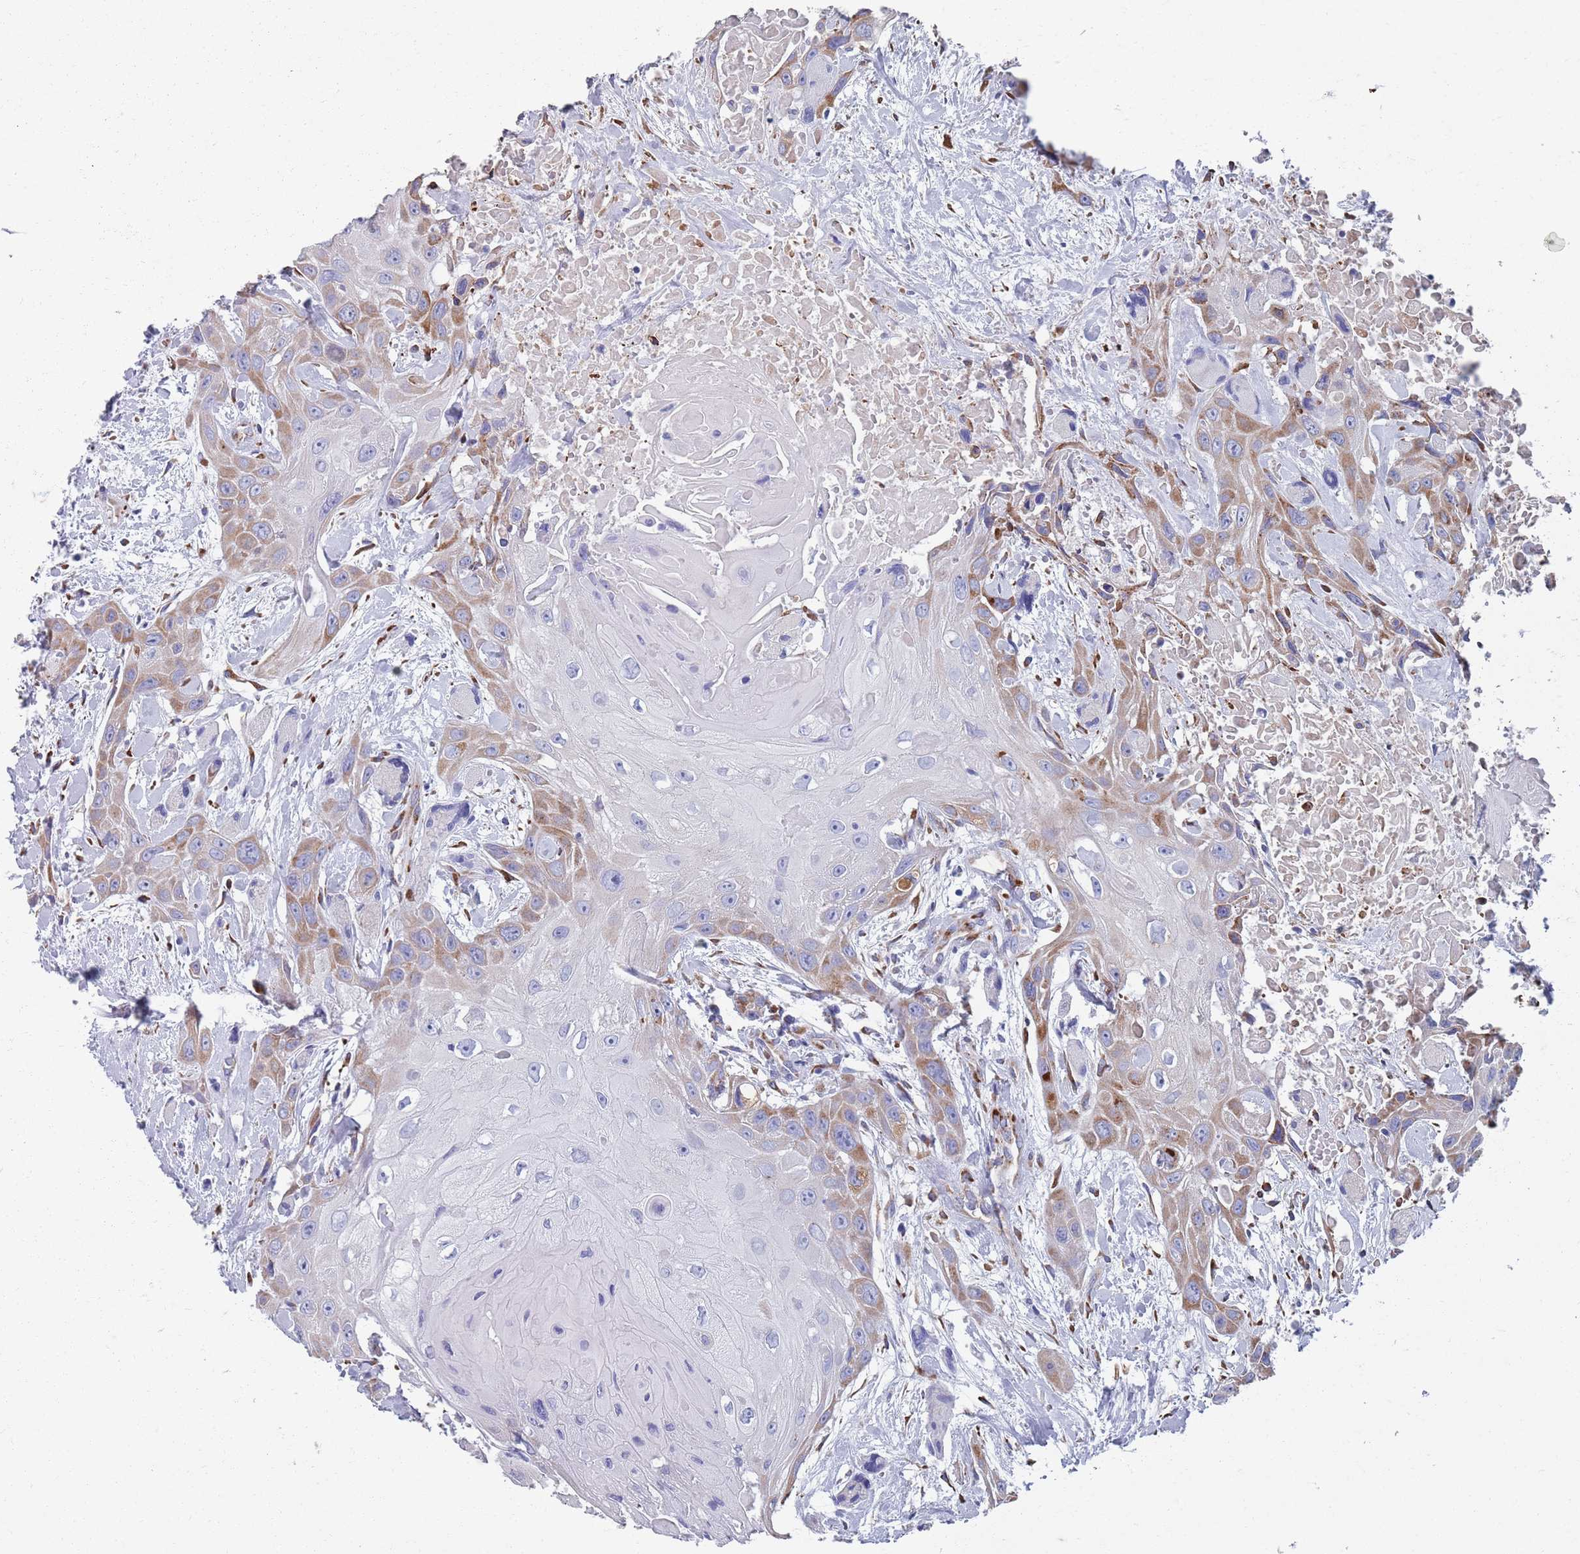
{"staining": {"intensity": "moderate", "quantity": "<25%", "location": "cytoplasmic/membranous"}, "tissue": "head and neck cancer", "cell_type": "Tumor cells", "image_type": "cancer", "snomed": [{"axis": "morphology", "description": "Squamous cell carcinoma, NOS"}, {"axis": "topography", "description": "Head-Neck"}], "caption": "DAB immunohistochemical staining of head and neck cancer reveals moderate cytoplasmic/membranous protein expression in approximately <25% of tumor cells.", "gene": "PLOD1", "patient": {"sex": "male", "age": 81}}